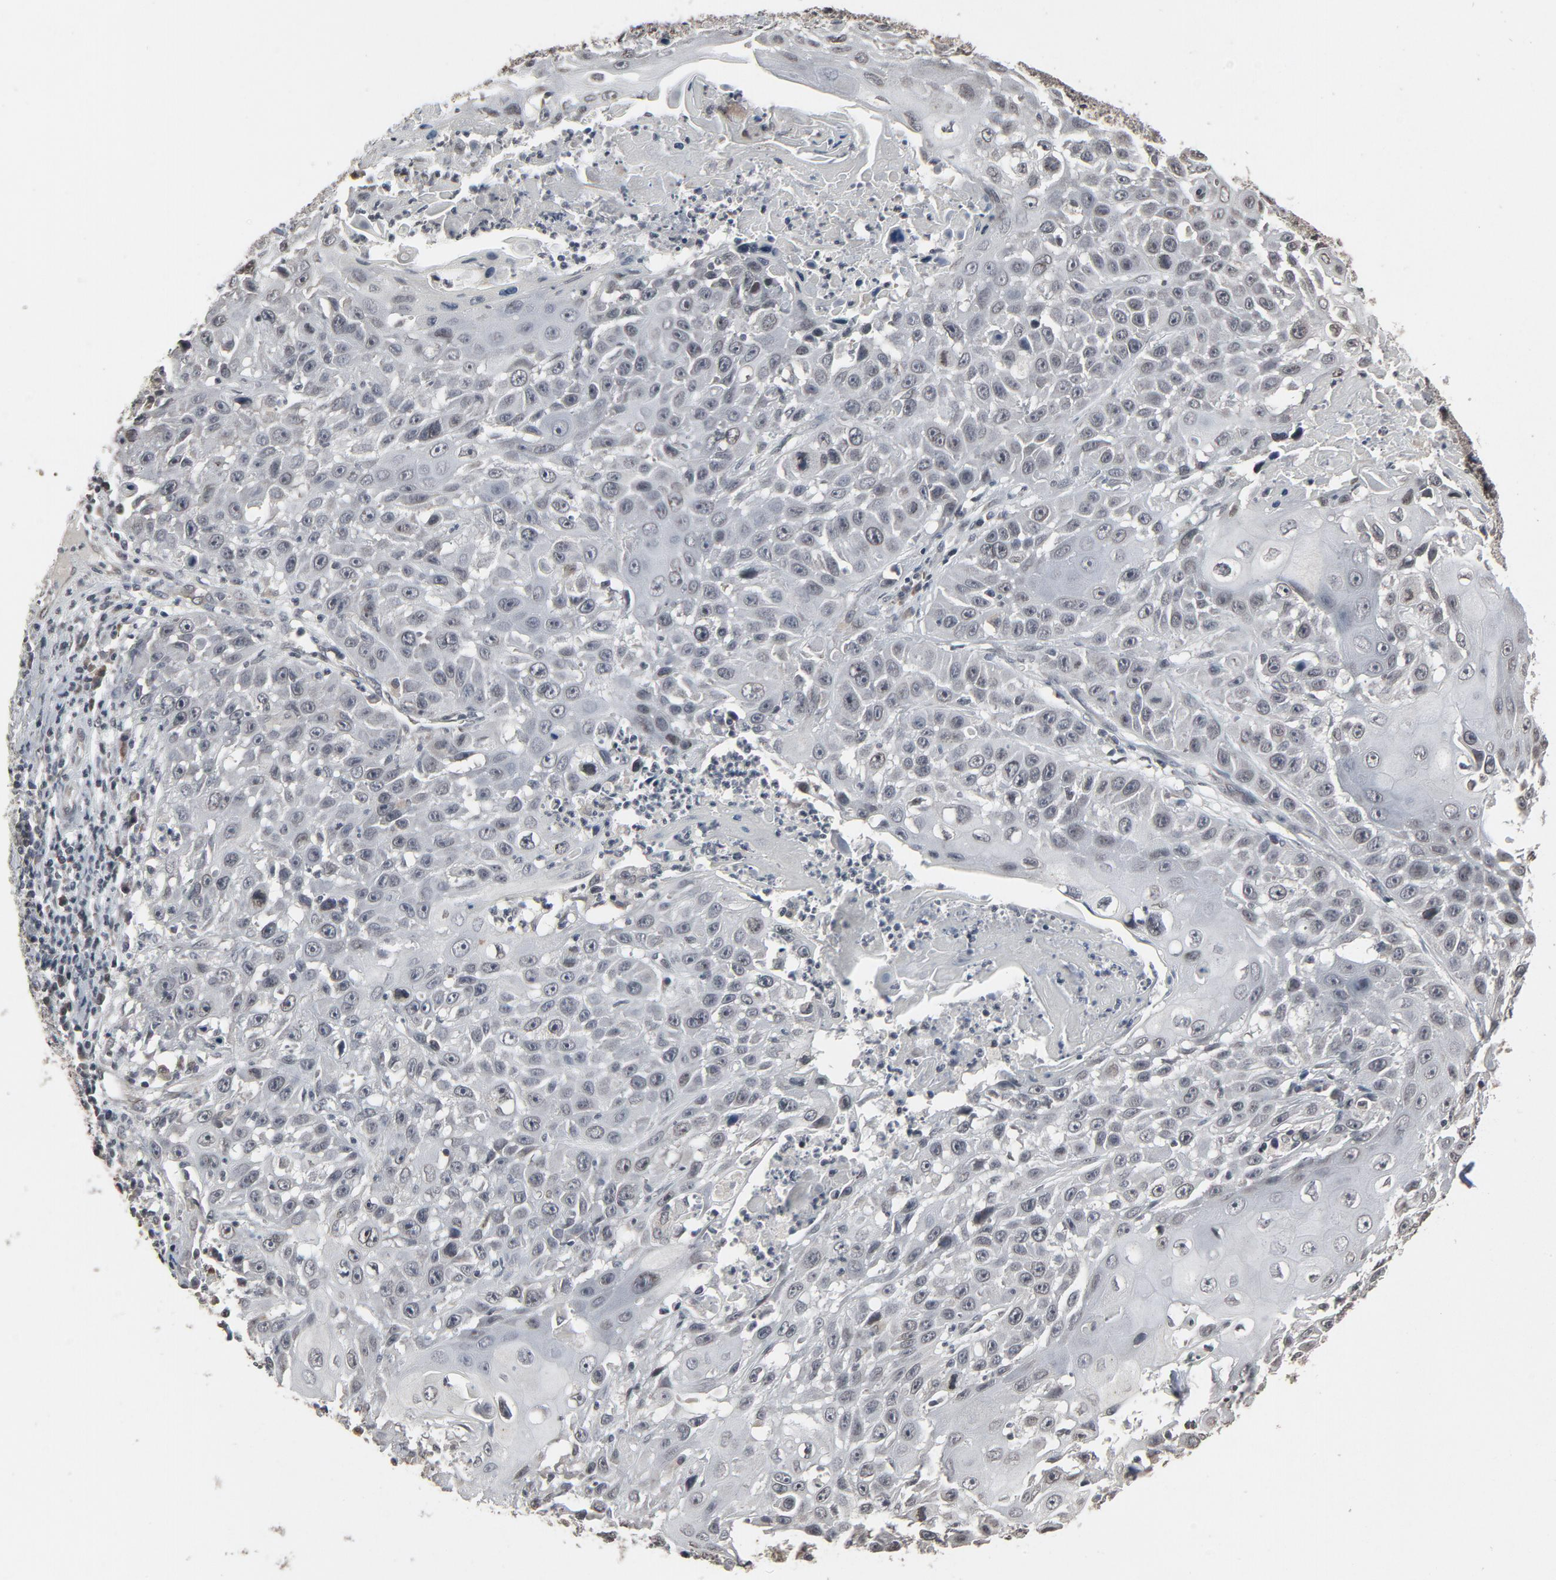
{"staining": {"intensity": "weak", "quantity": "<25%", "location": "nuclear"}, "tissue": "cervical cancer", "cell_type": "Tumor cells", "image_type": "cancer", "snomed": [{"axis": "morphology", "description": "Squamous cell carcinoma, NOS"}, {"axis": "topography", "description": "Cervix"}], "caption": "Immunohistochemistry of cervical squamous cell carcinoma exhibits no positivity in tumor cells. (Stains: DAB immunohistochemistry (IHC) with hematoxylin counter stain, Microscopy: brightfield microscopy at high magnification).", "gene": "POM121", "patient": {"sex": "female", "age": 39}}